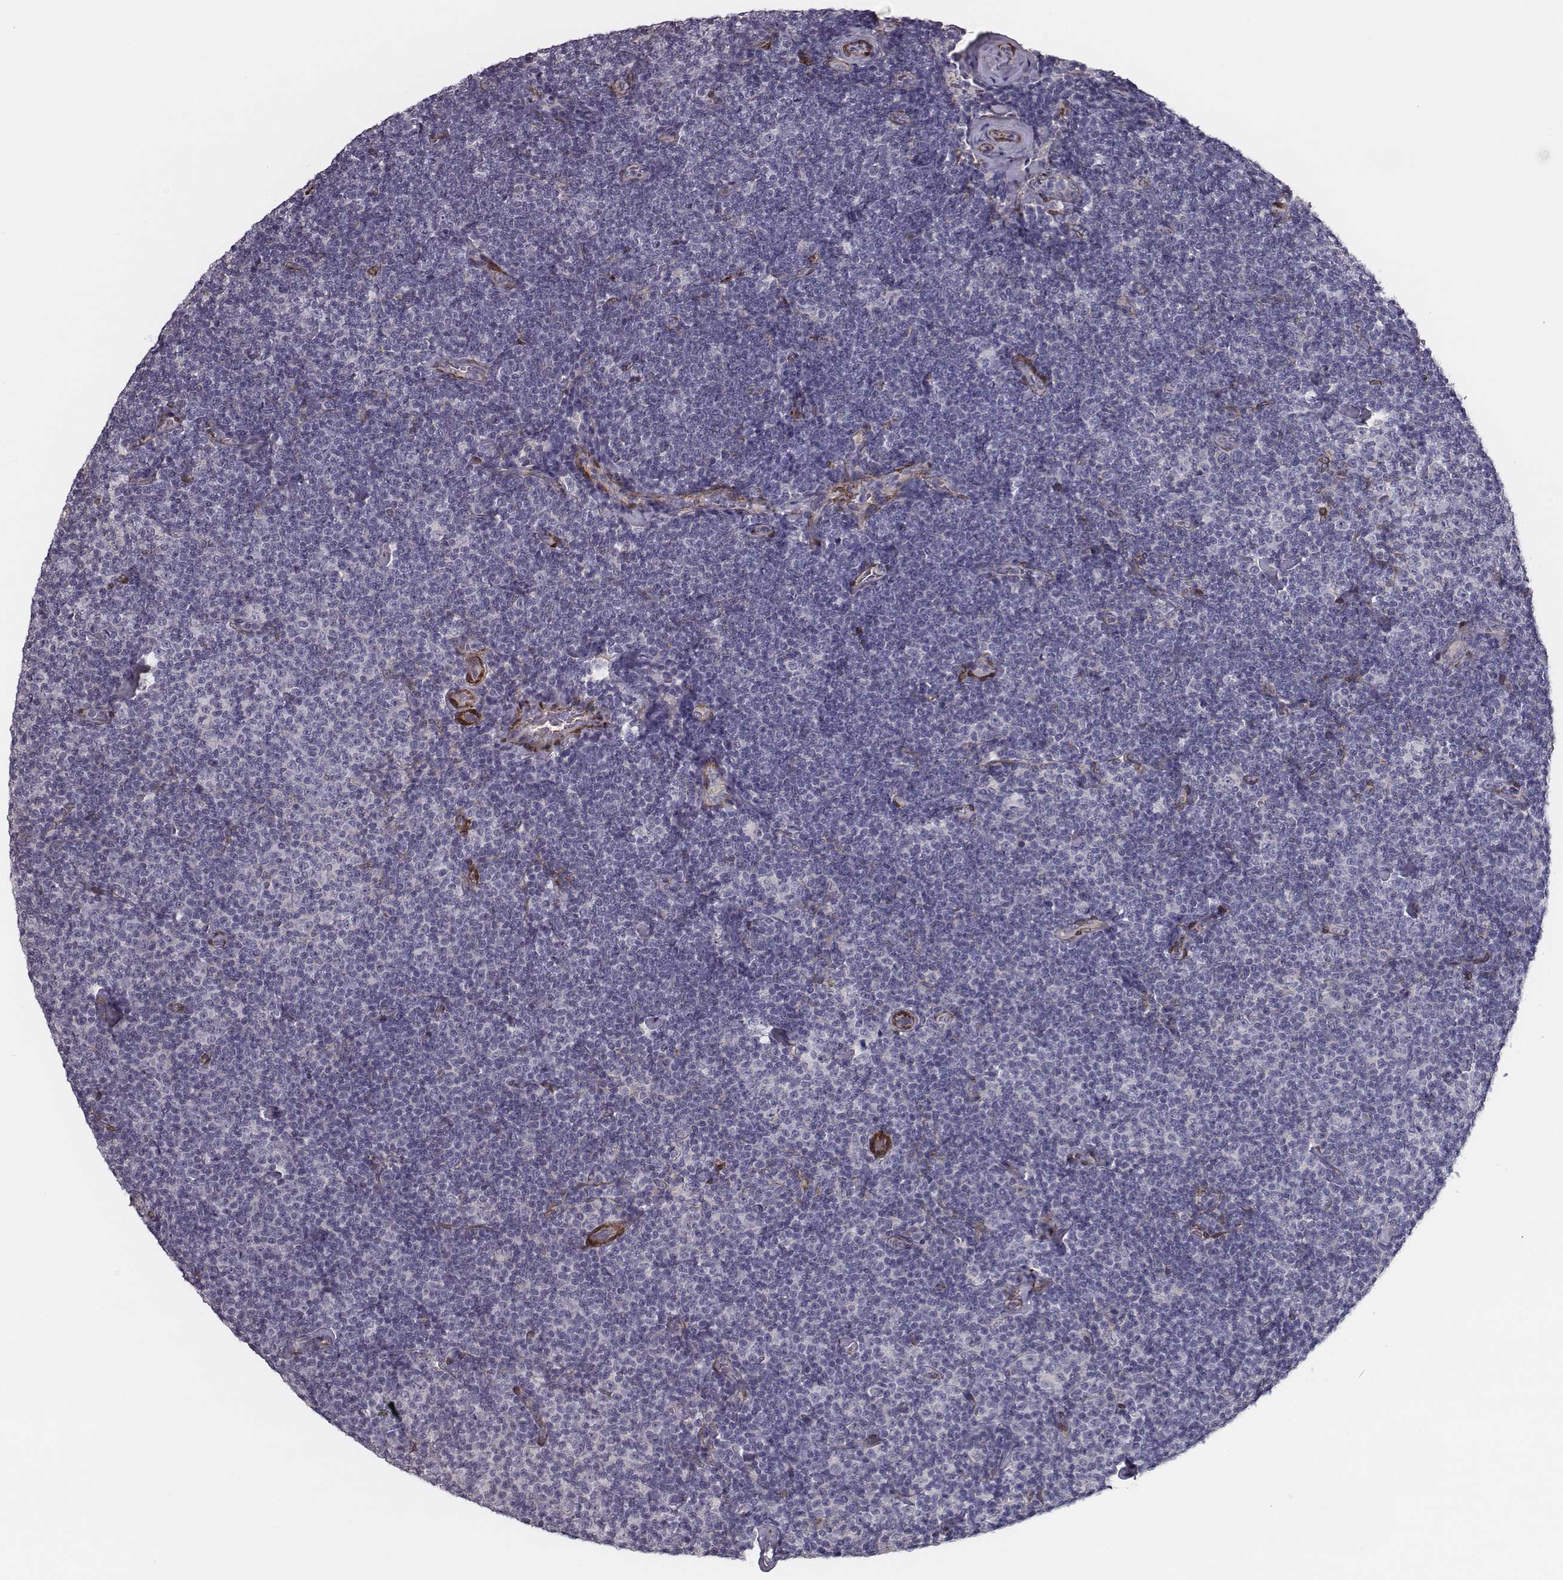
{"staining": {"intensity": "negative", "quantity": "none", "location": "none"}, "tissue": "lymphoma", "cell_type": "Tumor cells", "image_type": "cancer", "snomed": [{"axis": "morphology", "description": "Malignant lymphoma, non-Hodgkin's type, Low grade"}, {"axis": "topography", "description": "Lymph node"}], "caption": "Malignant lymphoma, non-Hodgkin's type (low-grade) was stained to show a protein in brown. There is no significant expression in tumor cells.", "gene": "ISYNA1", "patient": {"sex": "male", "age": 81}}